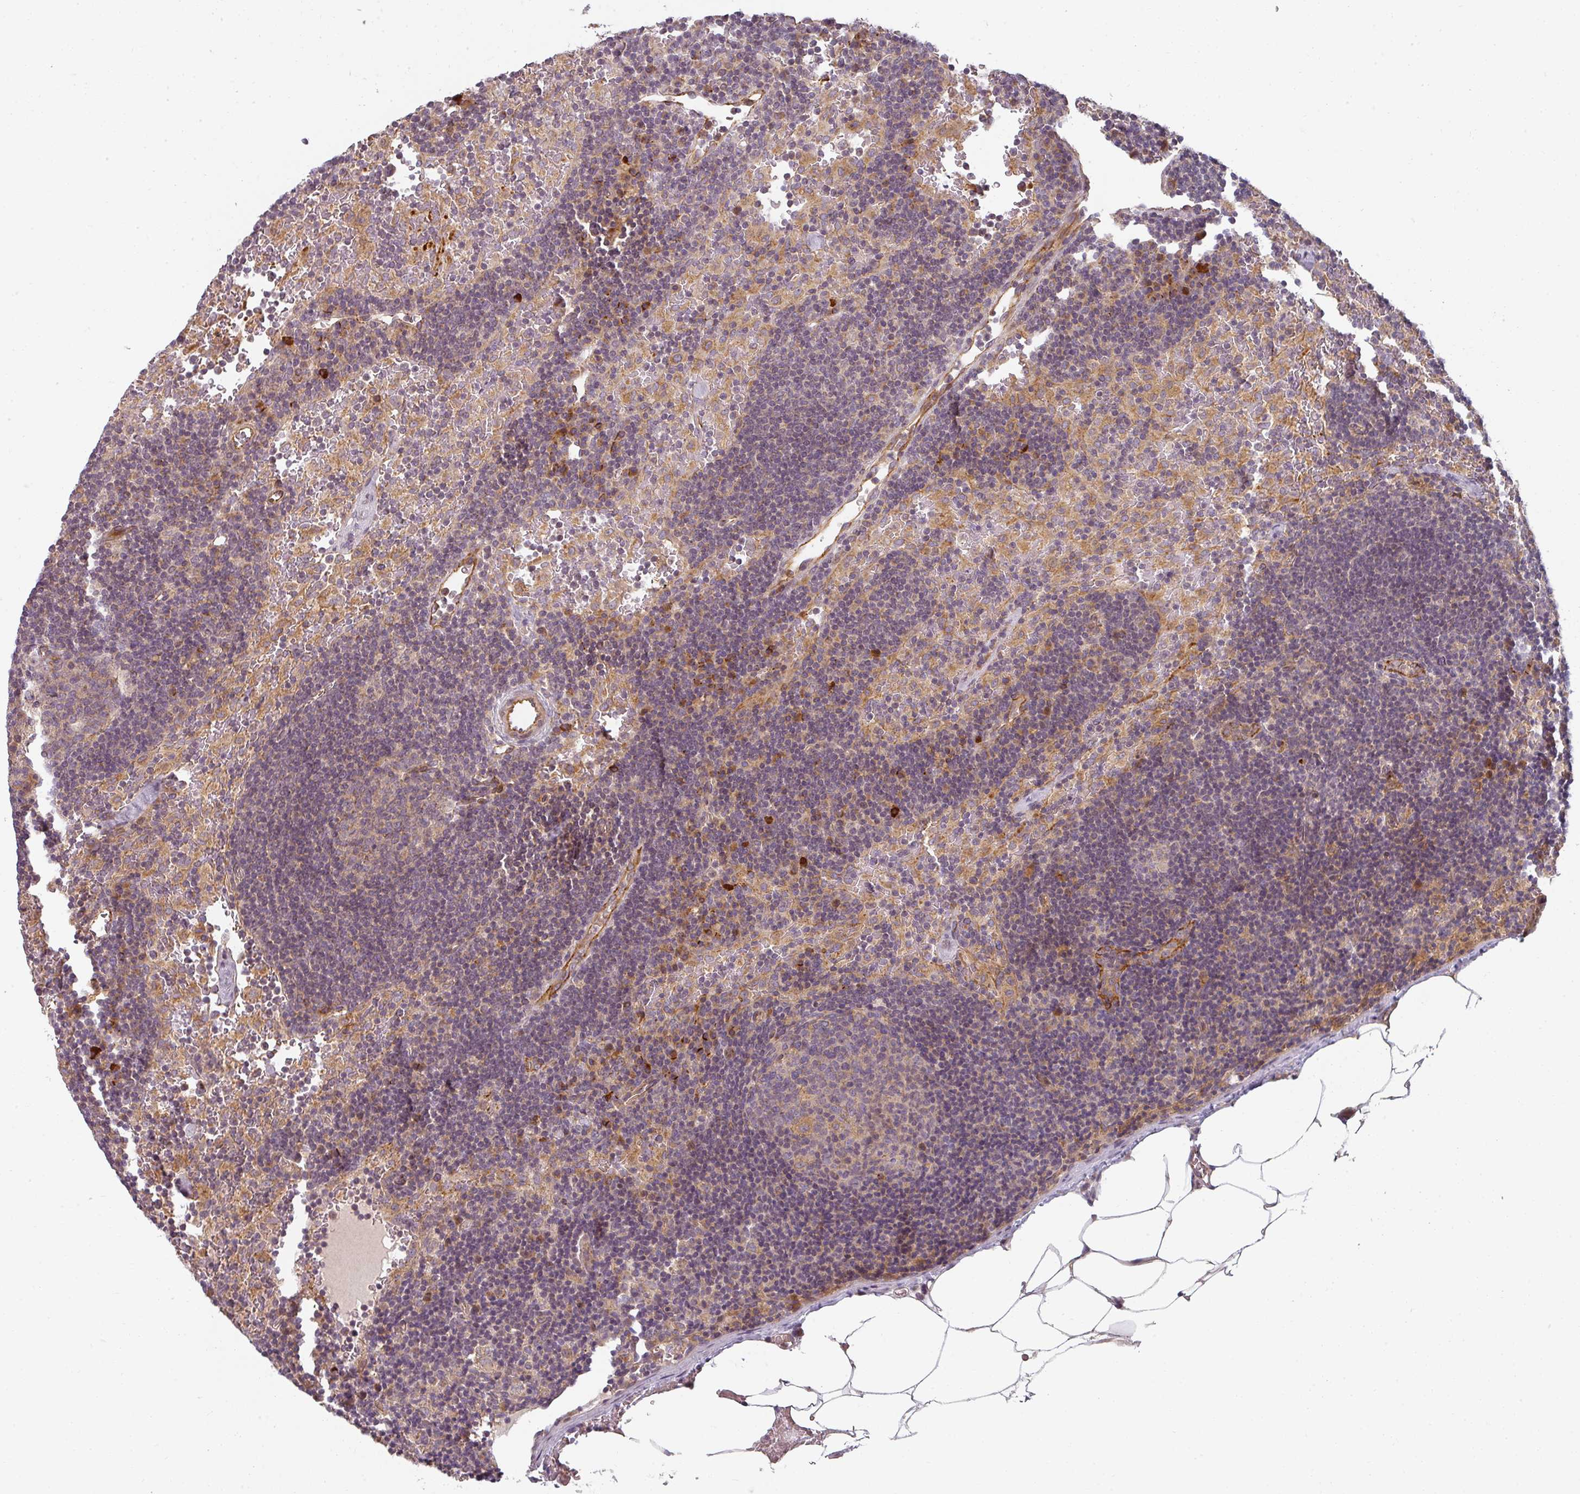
{"staining": {"intensity": "weak", "quantity": "<25%", "location": "cytoplasmic/membranous"}, "tissue": "lymph node", "cell_type": "Germinal center cells", "image_type": "normal", "snomed": [{"axis": "morphology", "description": "Normal tissue, NOS"}, {"axis": "topography", "description": "Lymph node"}], "caption": "IHC of benign human lymph node displays no positivity in germinal center cells.", "gene": "CNOT1", "patient": {"sex": "male", "age": 62}}